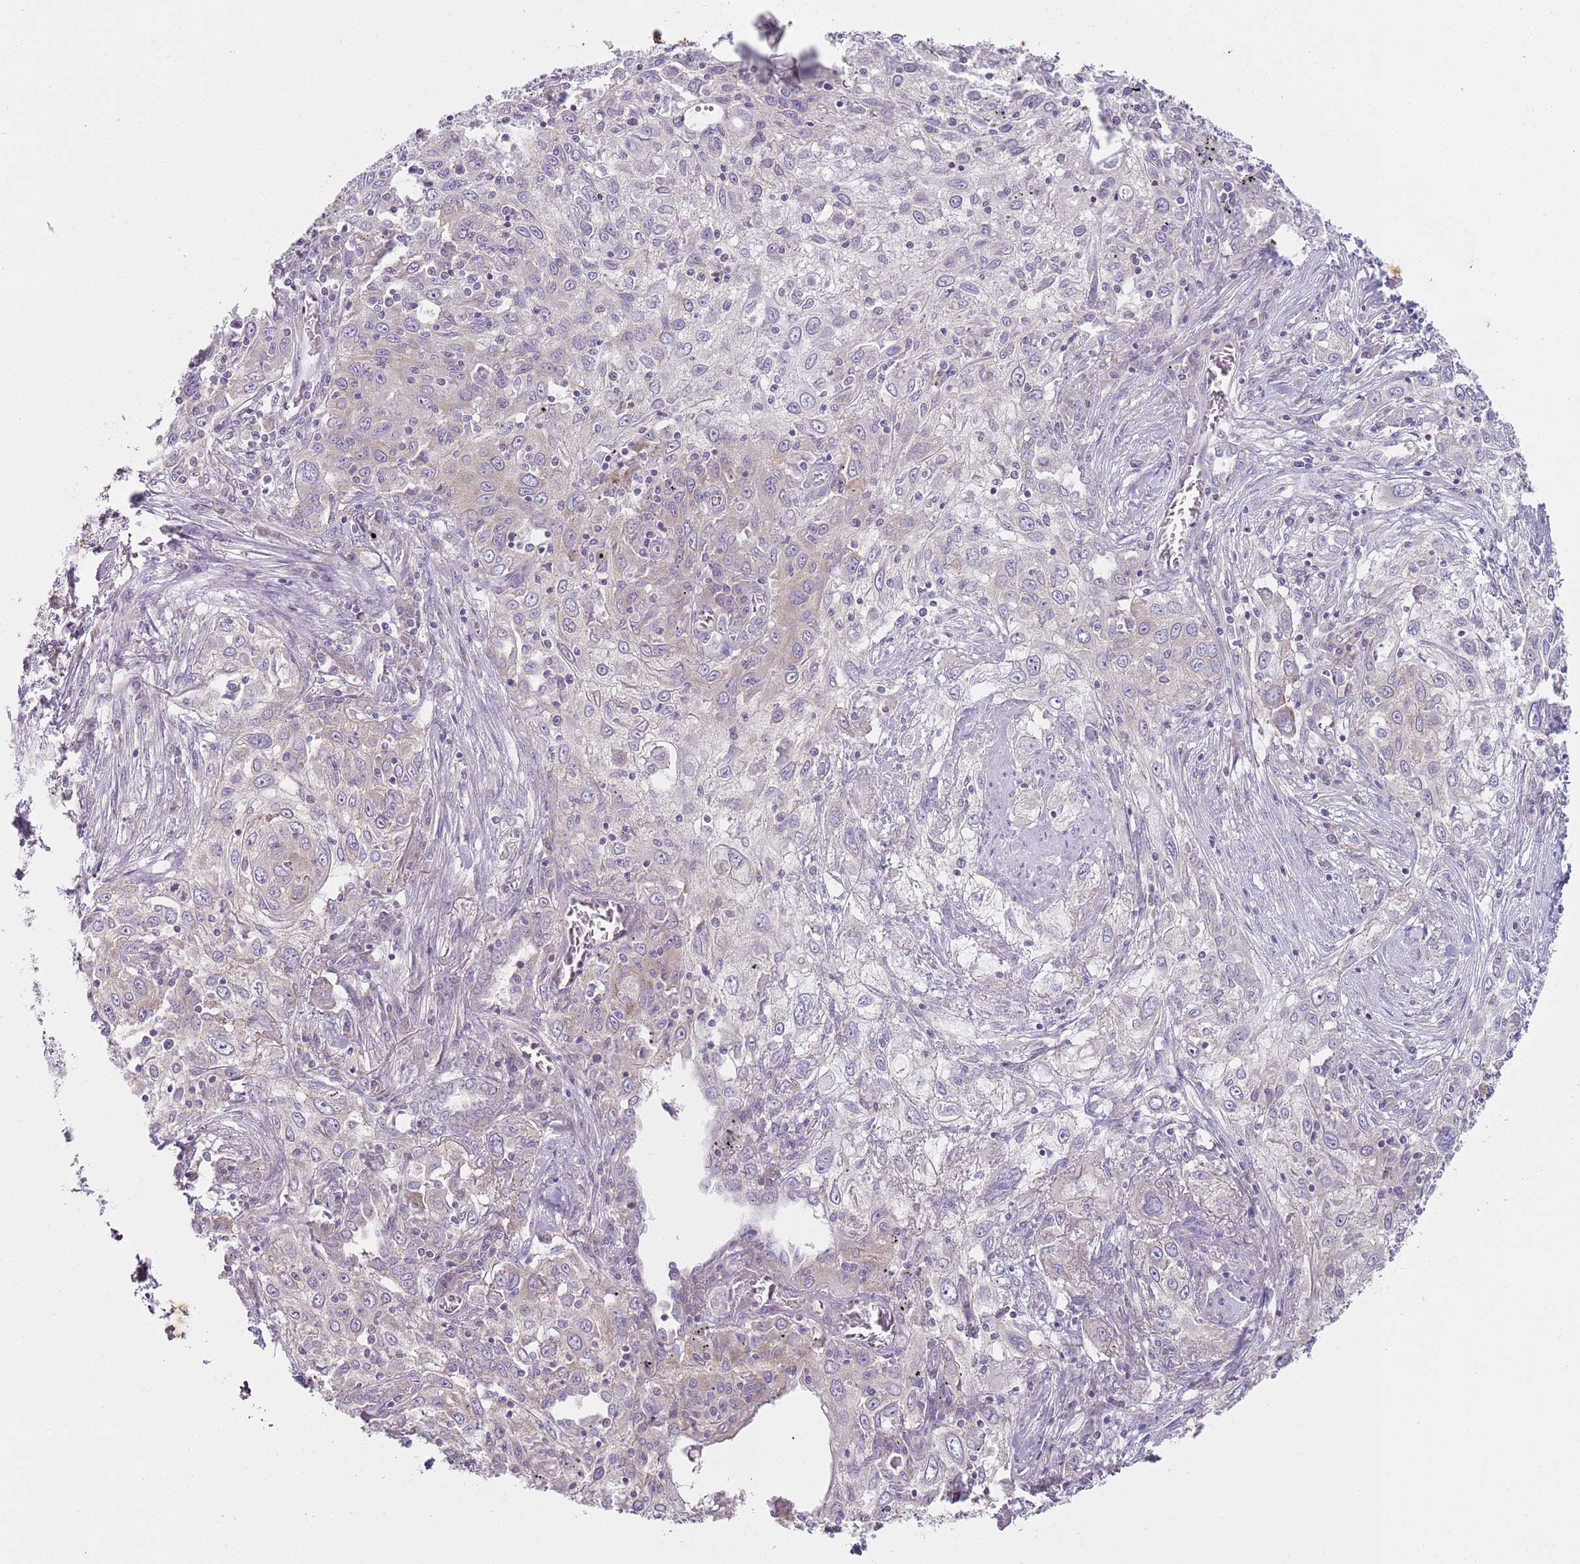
{"staining": {"intensity": "negative", "quantity": "none", "location": "none"}, "tissue": "lung cancer", "cell_type": "Tumor cells", "image_type": "cancer", "snomed": [{"axis": "morphology", "description": "Squamous cell carcinoma, NOS"}, {"axis": "topography", "description": "Lung"}], "caption": "Immunohistochemistry (IHC) photomicrograph of neoplastic tissue: human lung cancer (squamous cell carcinoma) stained with DAB shows no significant protein staining in tumor cells.", "gene": "SLC26A6", "patient": {"sex": "female", "age": 69}}